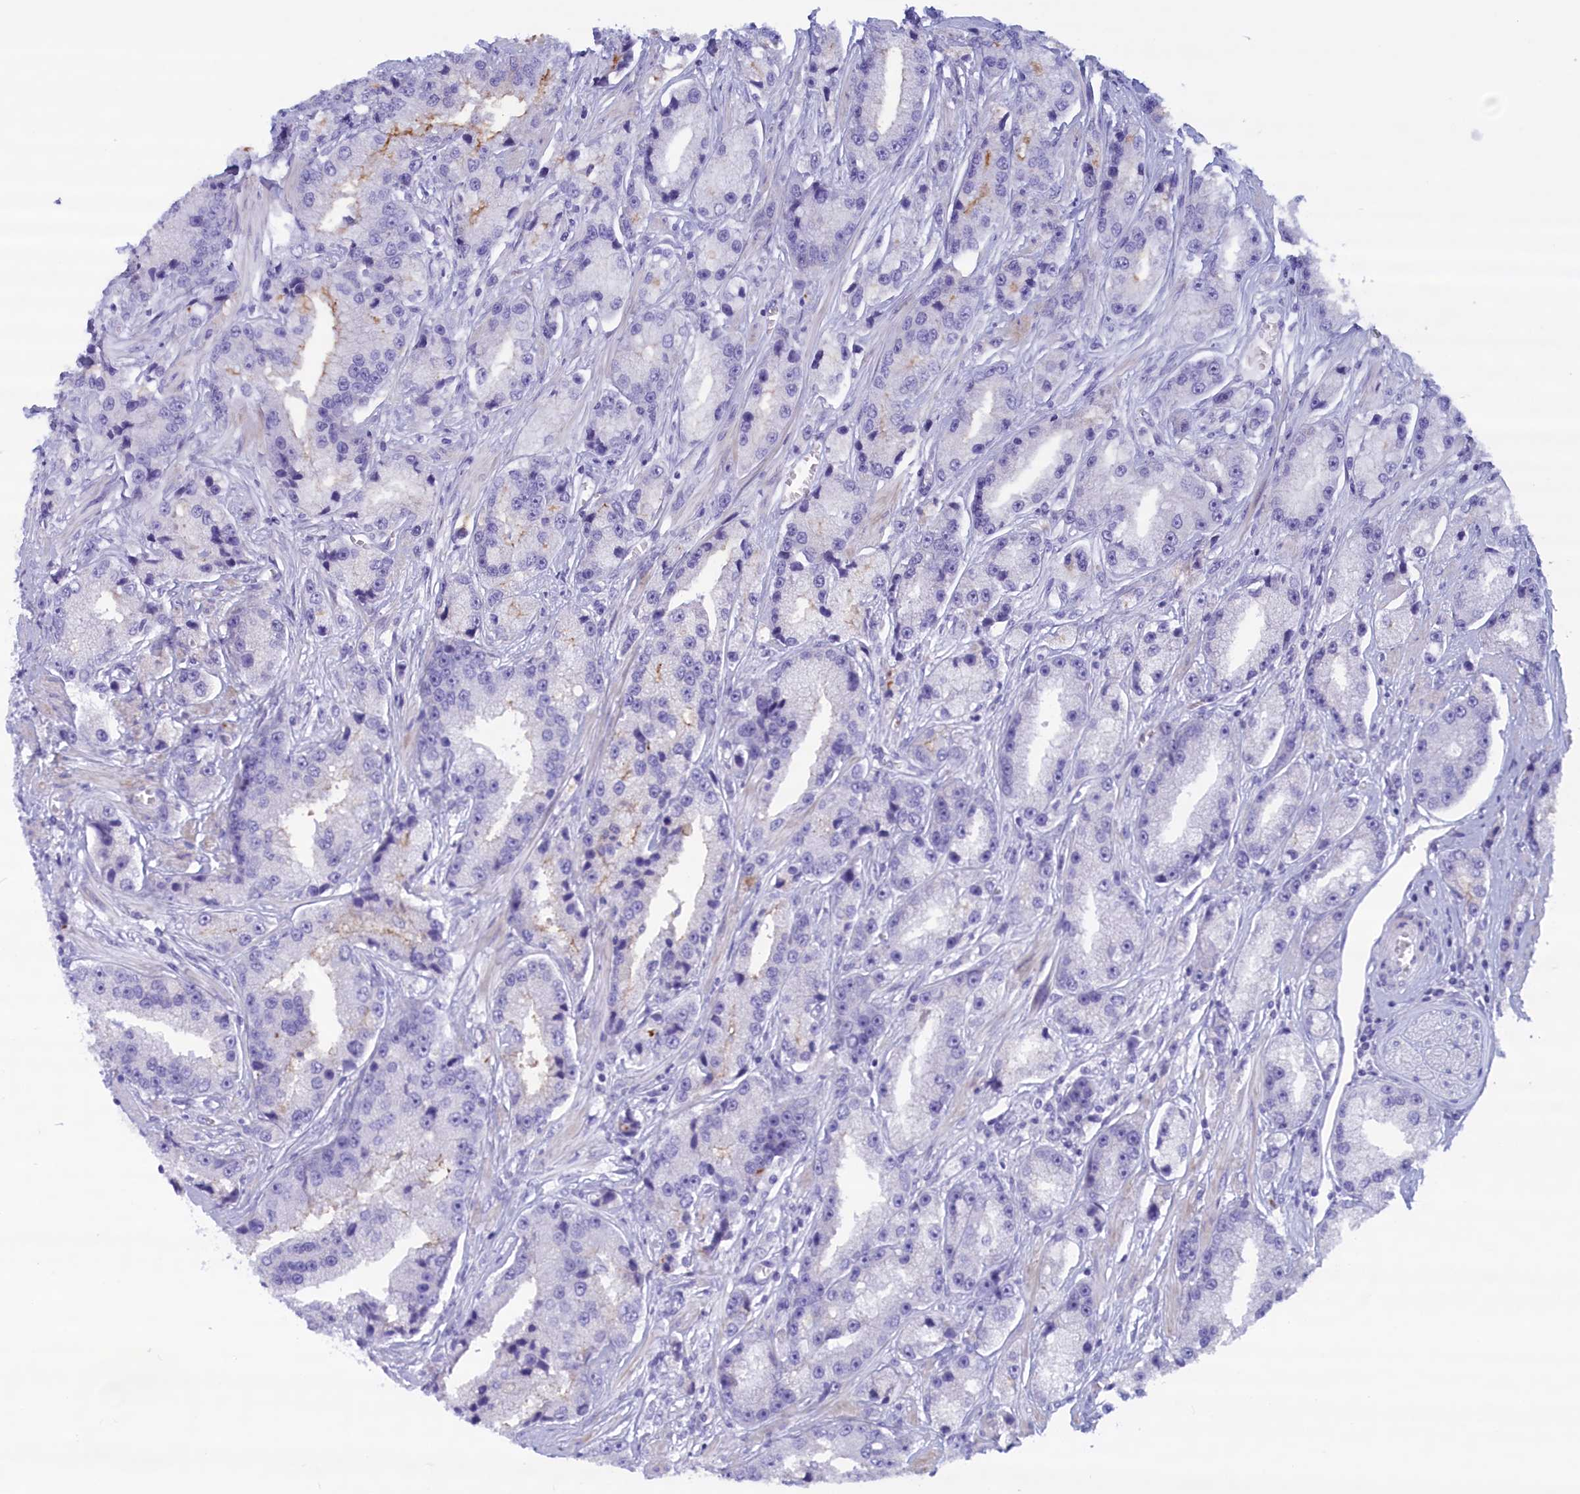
{"staining": {"intensity": "negative", "quantity": "none", "location": "none"}, "tissue": "prostate cancer", "cell_type": "Tumor cells", "image_type": "cancer", "snomed": [{"axis": "morphology", "description": "Adenocarcinoma, High grade"}, {"axis": "topography", "description": "Prostate"}], "caption": "The image displays no significant positivity in tumor cells of adenocarcinoma (high-grade) (prostate). (DAB (3,3'-diaminobenzidine) immunohistochemistry (IHC) visualized using brightfield microscopy, high magnification).", "gene": "MPV17L2", "patient": {"sex": "male", "age": 74}}